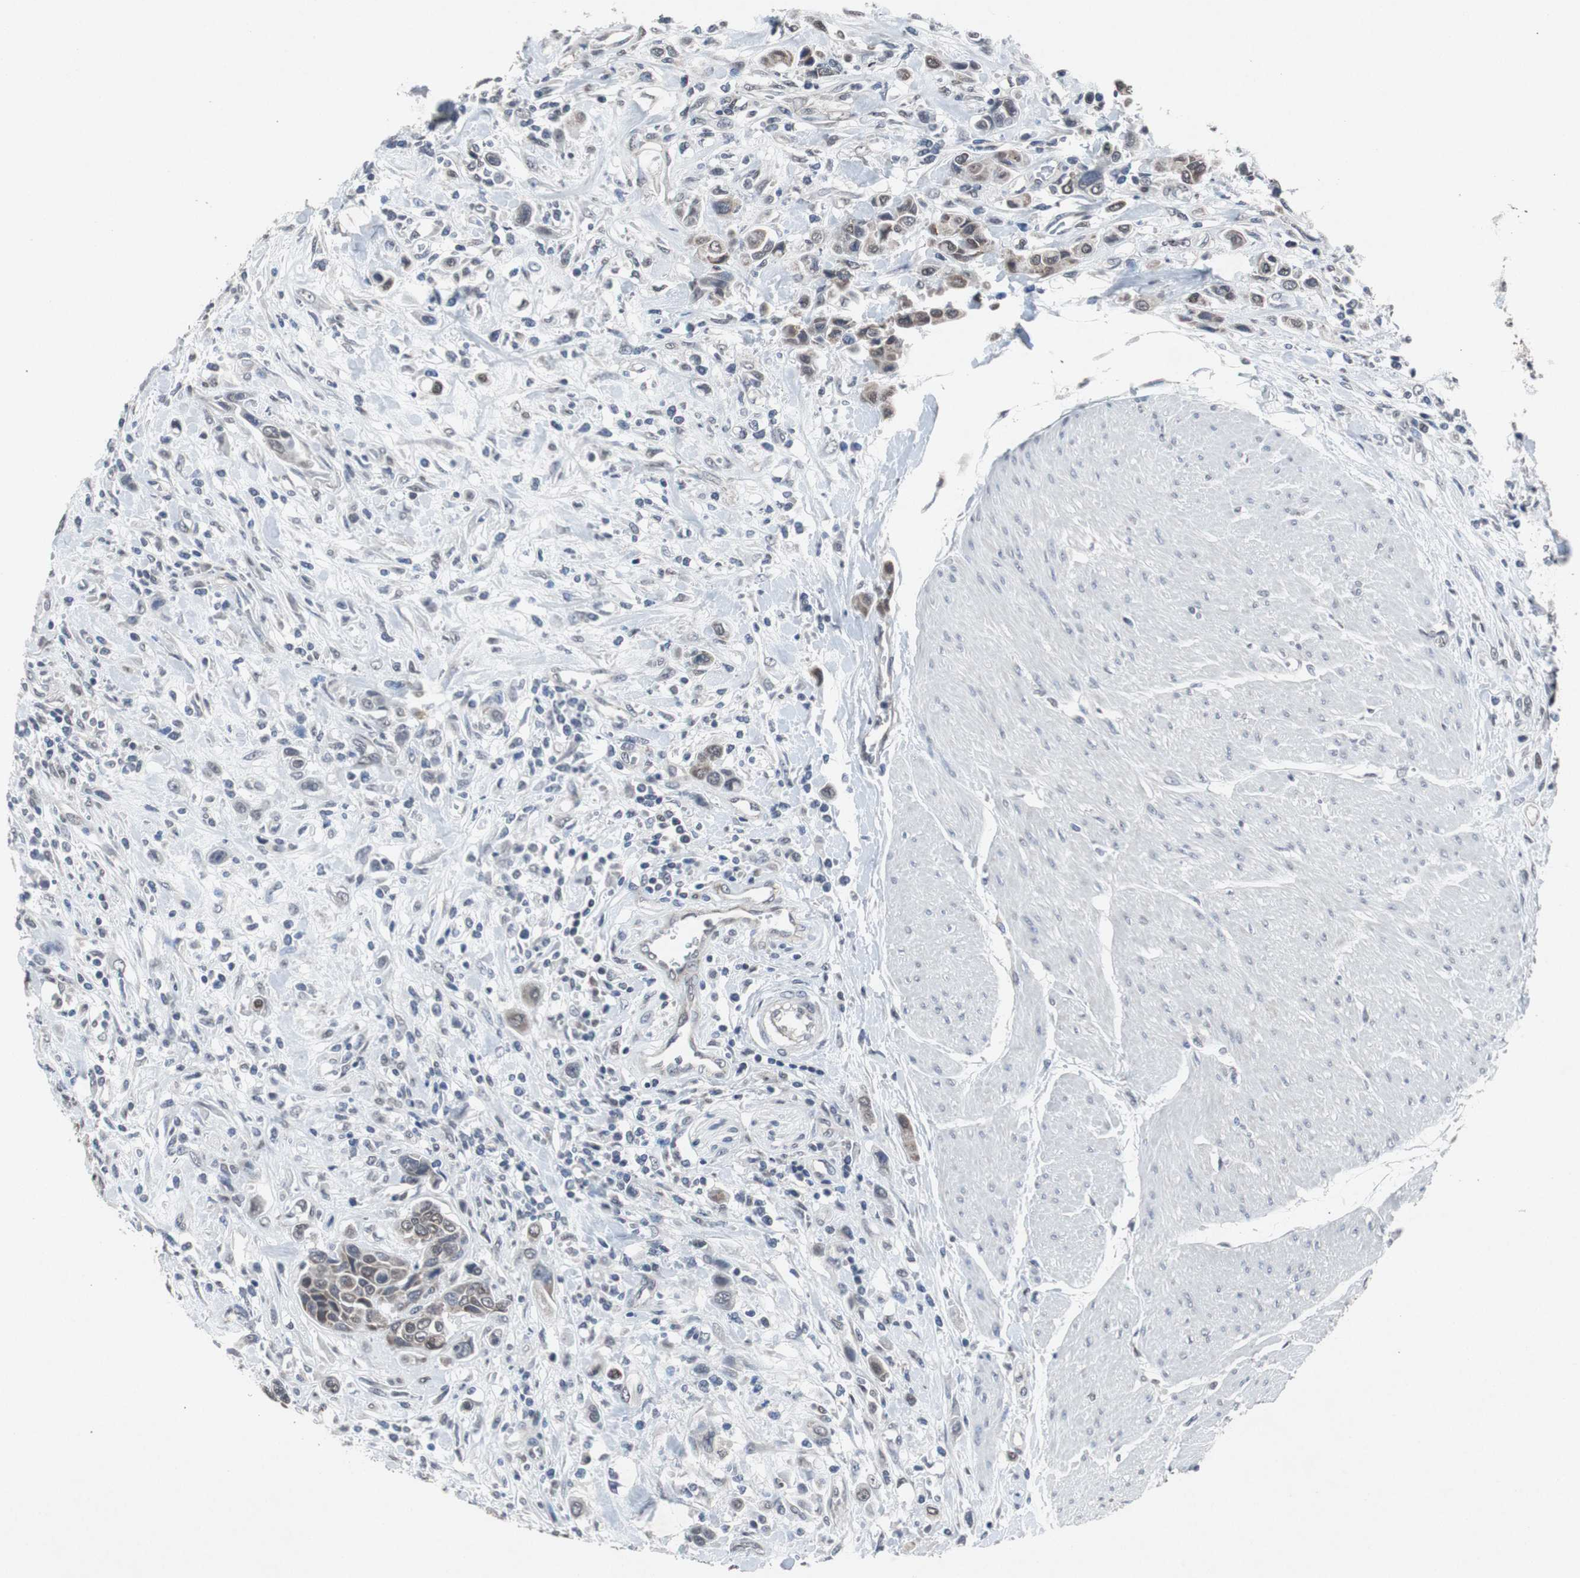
{"staining": {"intensity": "weak", "quantity": "25%-75%", "location": "cytoplasmic/membranous,nuclear"}, "tissue": "urothelial cancer", "cell_type": "Tumor cells", "image_type": "cancer", "snomed": [{"axis": "morphology", "description": "Urothelial carcinoma, High grade"}, {"axis": "topography", "description": "Urinary bladder"}], "caption": "IHC image of human urothelial cancer stained for a protein (brown), which exhibits low levels of weak cytoplasmic/membranous and nuclear expression in approximately 25%-75% of tumor cells.", "gene": "RBM47", "patient": {"sex": "male", "age": 50}}